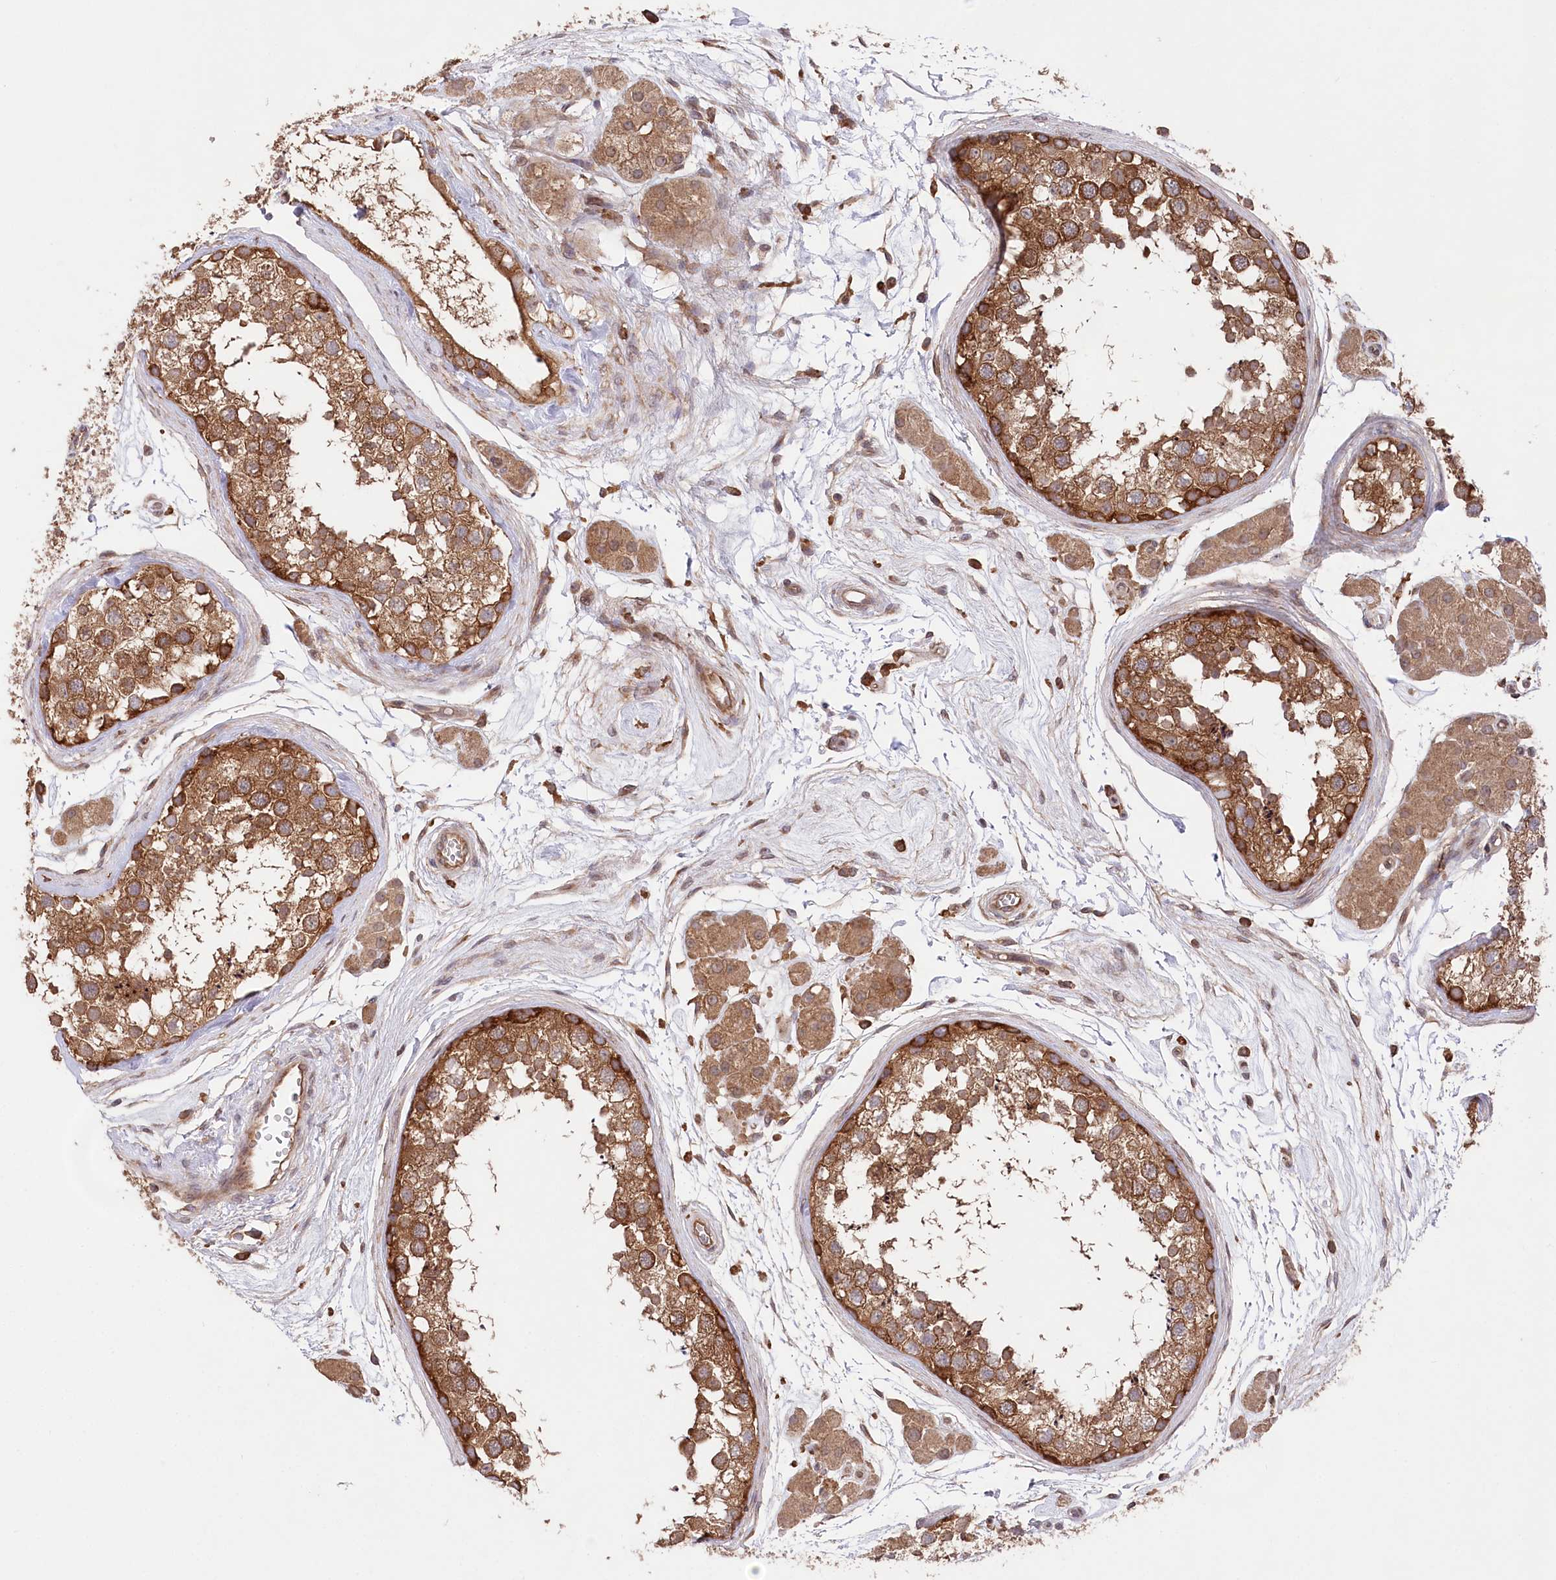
{"staining": {"intensity": "moderate", "quantity": ">75%", "location": "cytoplasmic/membranous"}, "tissue": "testis", "cell_type": "Cells in seminiferous ducts", "image_type": "normal", "snomed": [{"axis": "morphology", "description": "Normal tissue, NOS"}, {"axis": "topography", "description": "Testis"}], "caption": "Protein analysis of unremarkable testis demonstrates moderate cytoplasmic/membranous staining in approximately >75% of cells in seminiferous ducts.", "gene": "PPP1R21", "patient": {"sex": "male", "age": 56}}